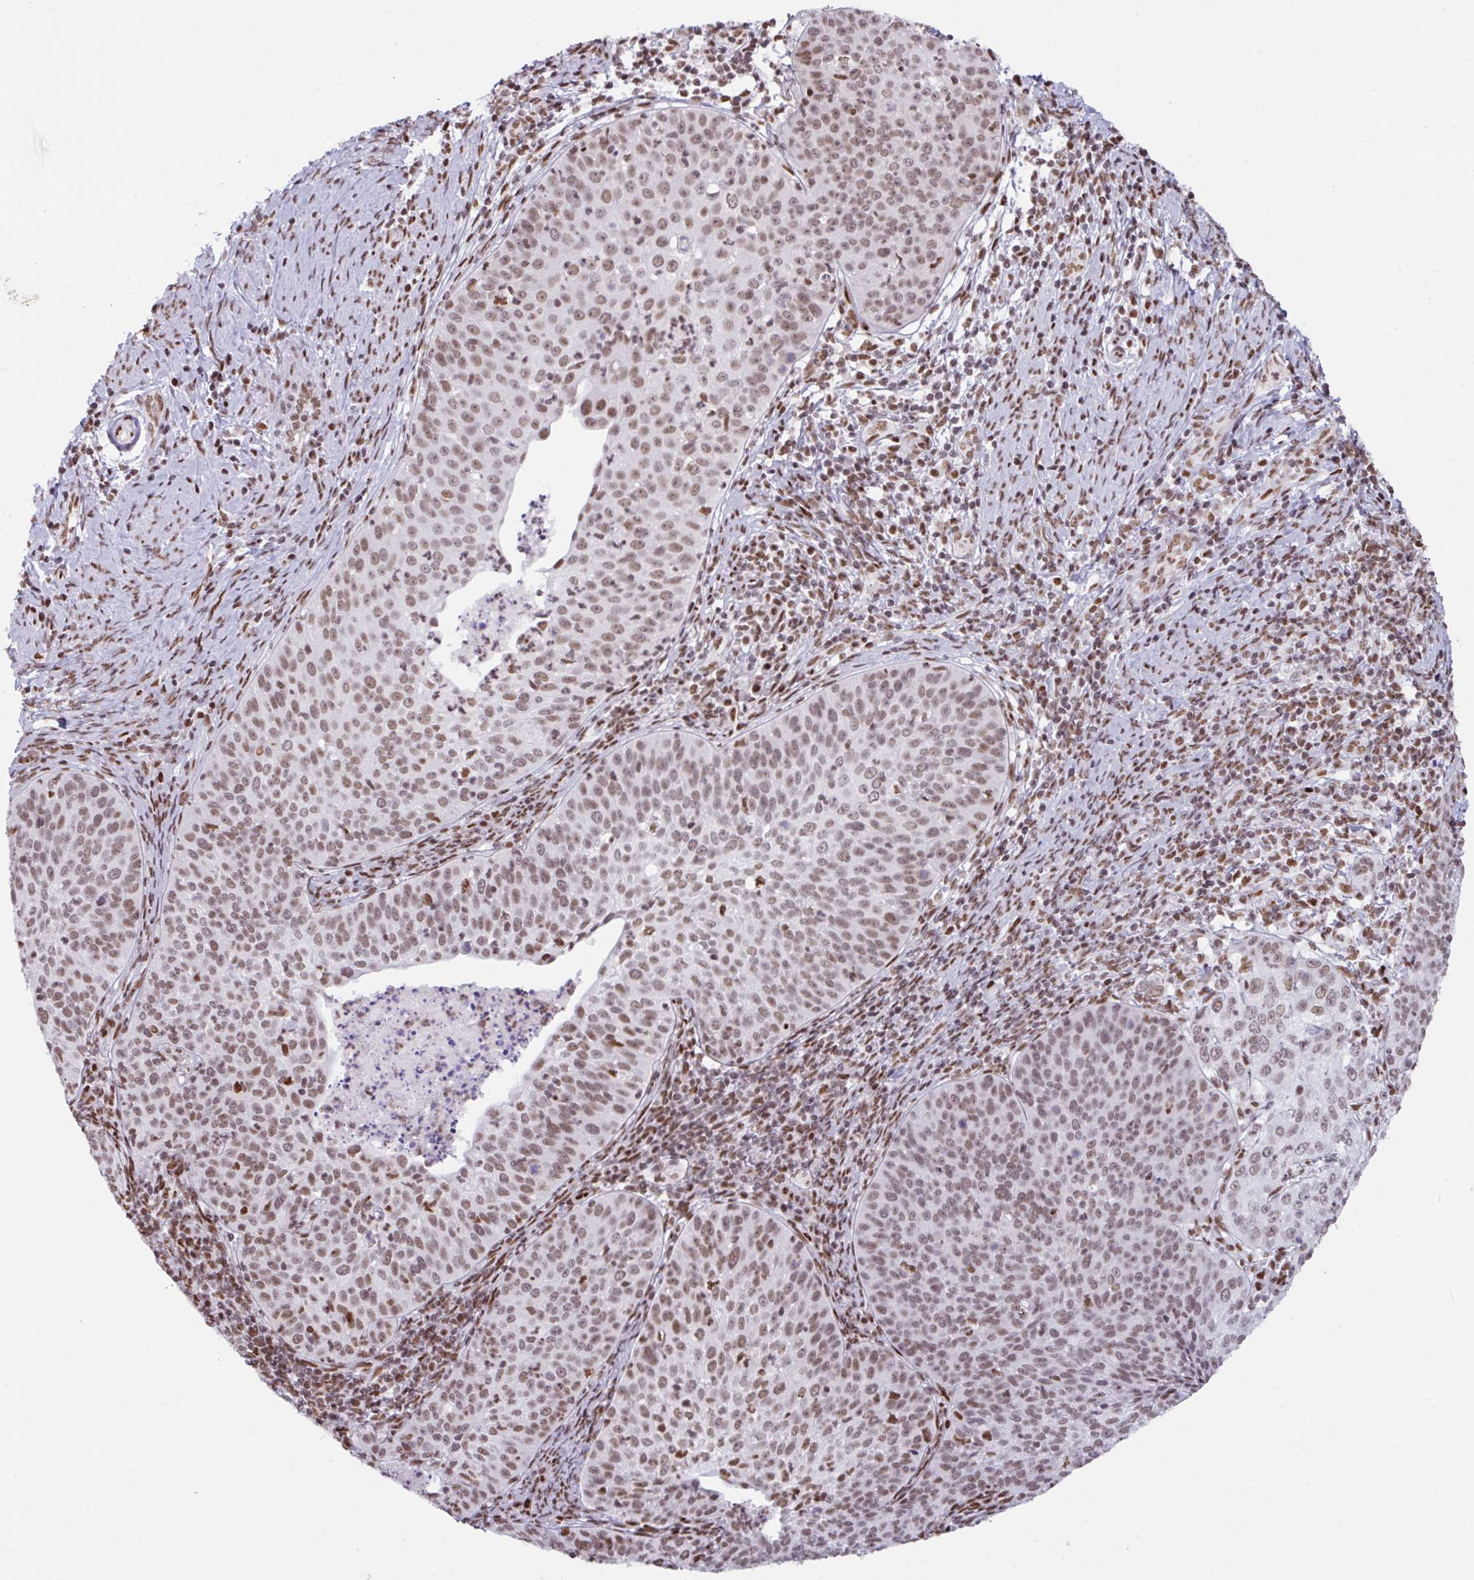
{"staining": {"intensity": "moderate", "quantity": ">75%", "location": "nuclear"}, "tissue": "cervical cancer", "cell_type": "Tumor cells", "image_type": "cancer", "snomed": [{"axis": "morphology", "description": "Squamous cell carcinoma, NOS"}, {"axis": "topography", "description": "Cervix"}], "caption": "A micrograph showing moderate nuclear expression in approximately >75% of tumor cells in cervical cancer, as visualized by brown immunohistochemical staining.", "gene": "CLP1", "patient": {"sex": "female", "age": 30}}